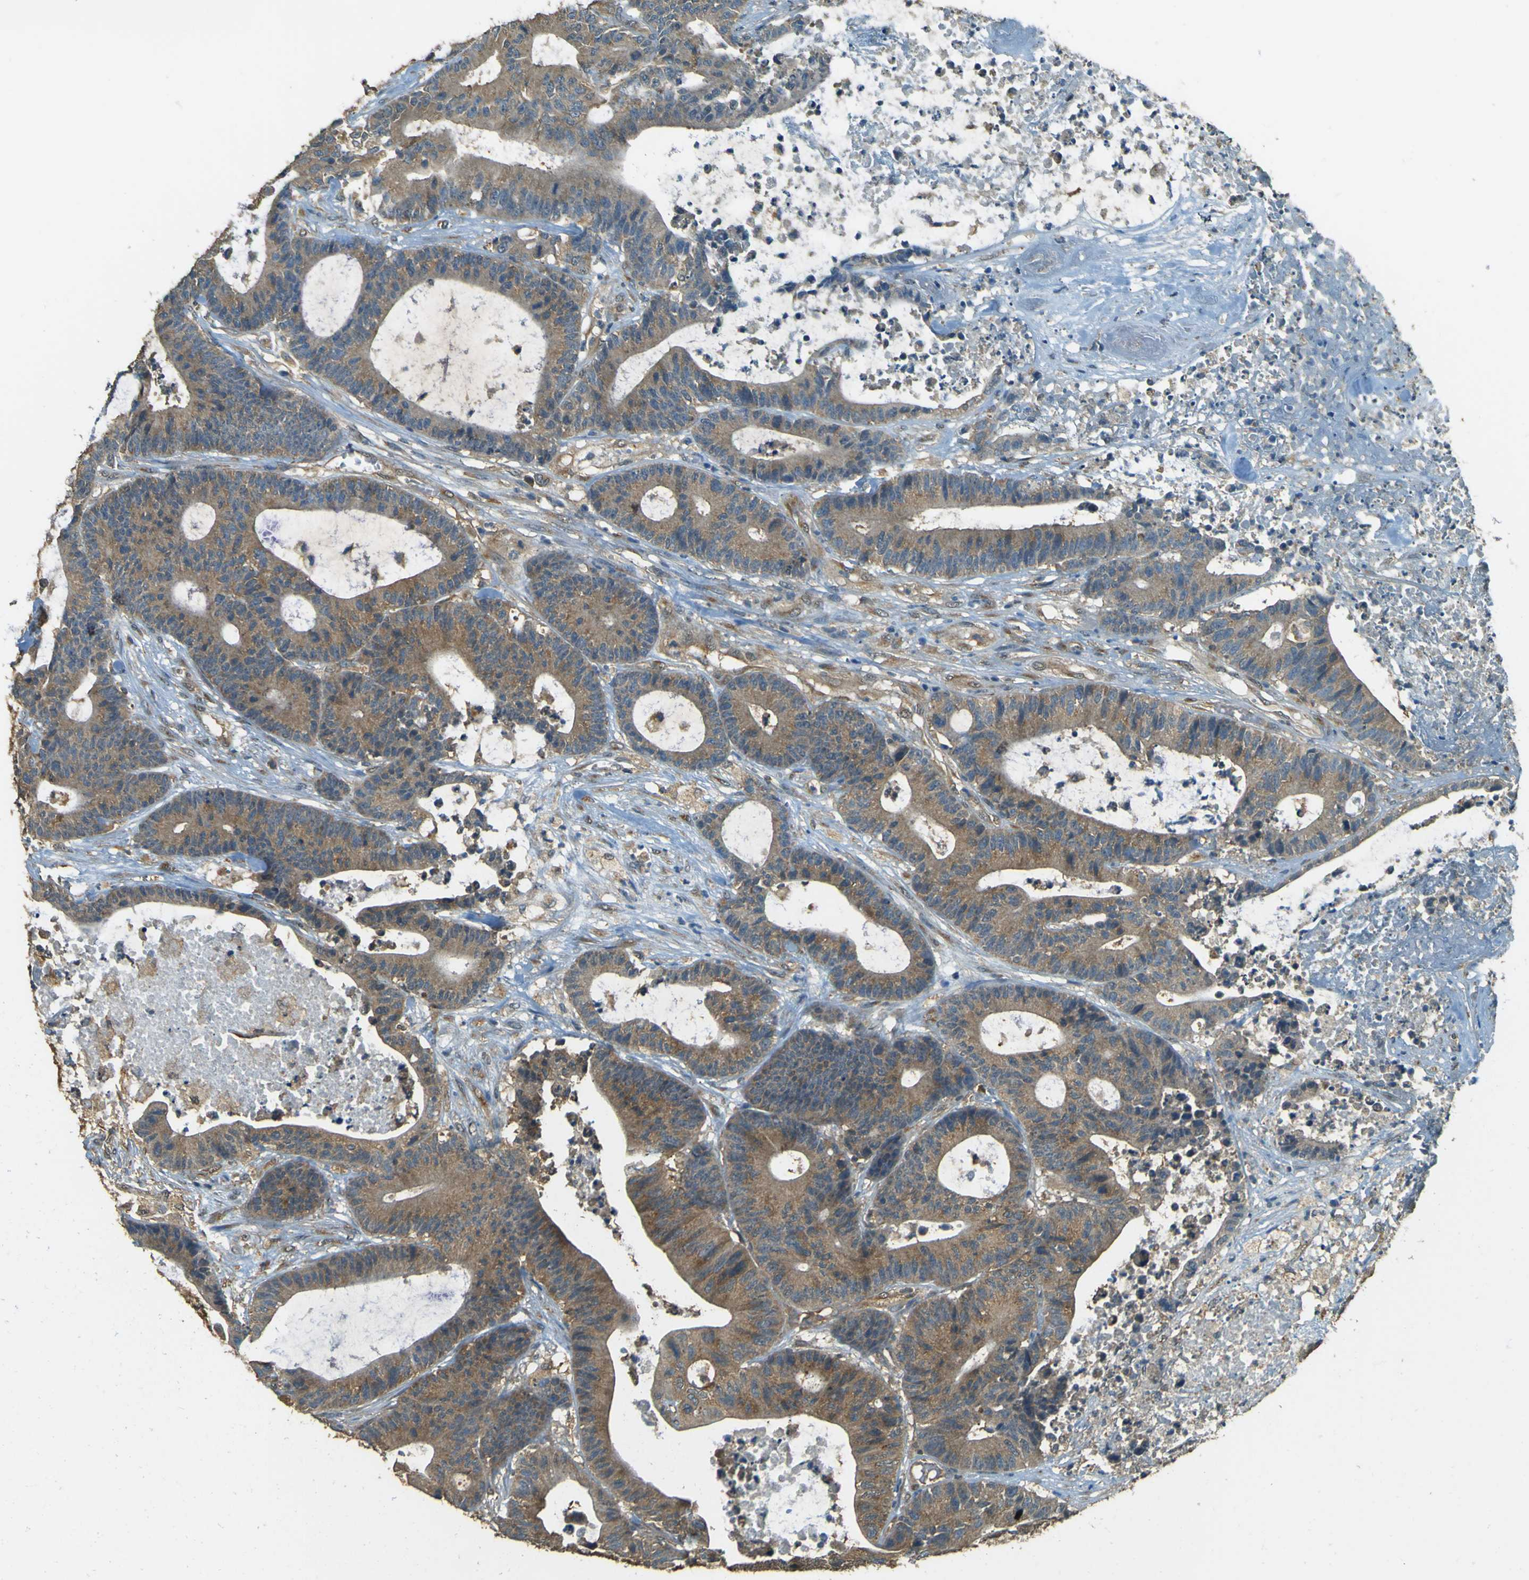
{"staining": {"intensity": "moderate", "quantity": ">75%", "location": "cytoplasmic/membranous"}, "tissue": "colorectal cancer", "cell_type": "Tumor cells", "image_type": "cancer", "snomed": [{"axis": "morphology", "description": "Adenocarcinoma, NOS"}, {"axis": "topography", "description": "Colon"}], "caption": "Human colorectal adenocarcinoma stained with a brown dye reveals moderate cytoplasmic/membranous positive positivity in approximately >75% of tumor cells.", "gene": "GOLGA1", "patient": {"sex": "female", "age": 84}}